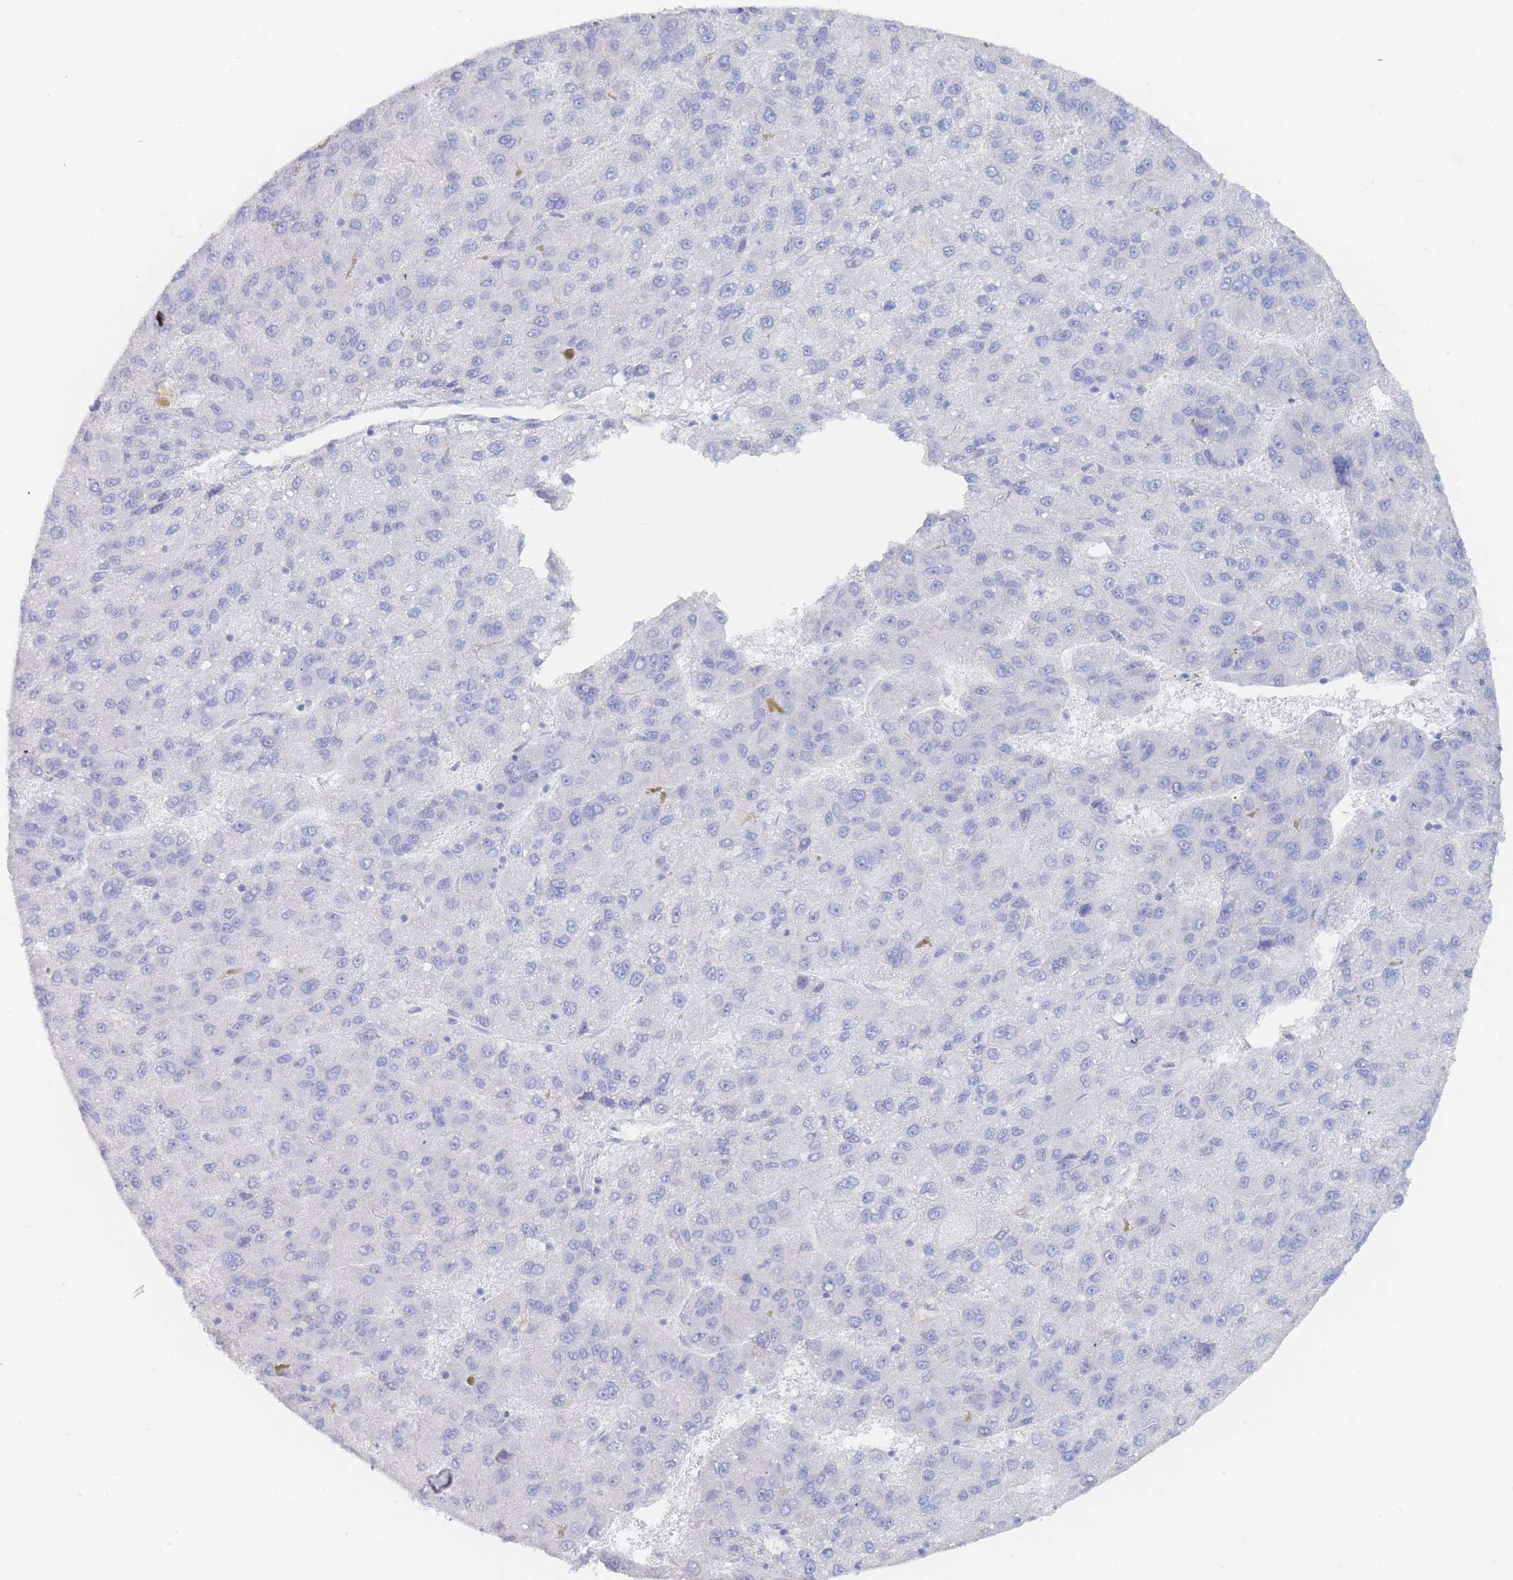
{"staining": {"intensity": "negative", "quantity": "none", "location": "none"}, "tissue": "liver cancer", "cell_type": "Tumor cells", "image_type": "cancer", "snomed": [{"axis": "morphology", "description": "Carcinoma, Hepatocellular, NOS"}, {"axis": "topography", "description": "Liver"}], "caption": "Protein analysis of liver cancer (hepatocellular carcinoma) shows no significant positivity in tumor cells.", "gene": "SLC25A35", "patient": {"sex": "female", "age": 82}}